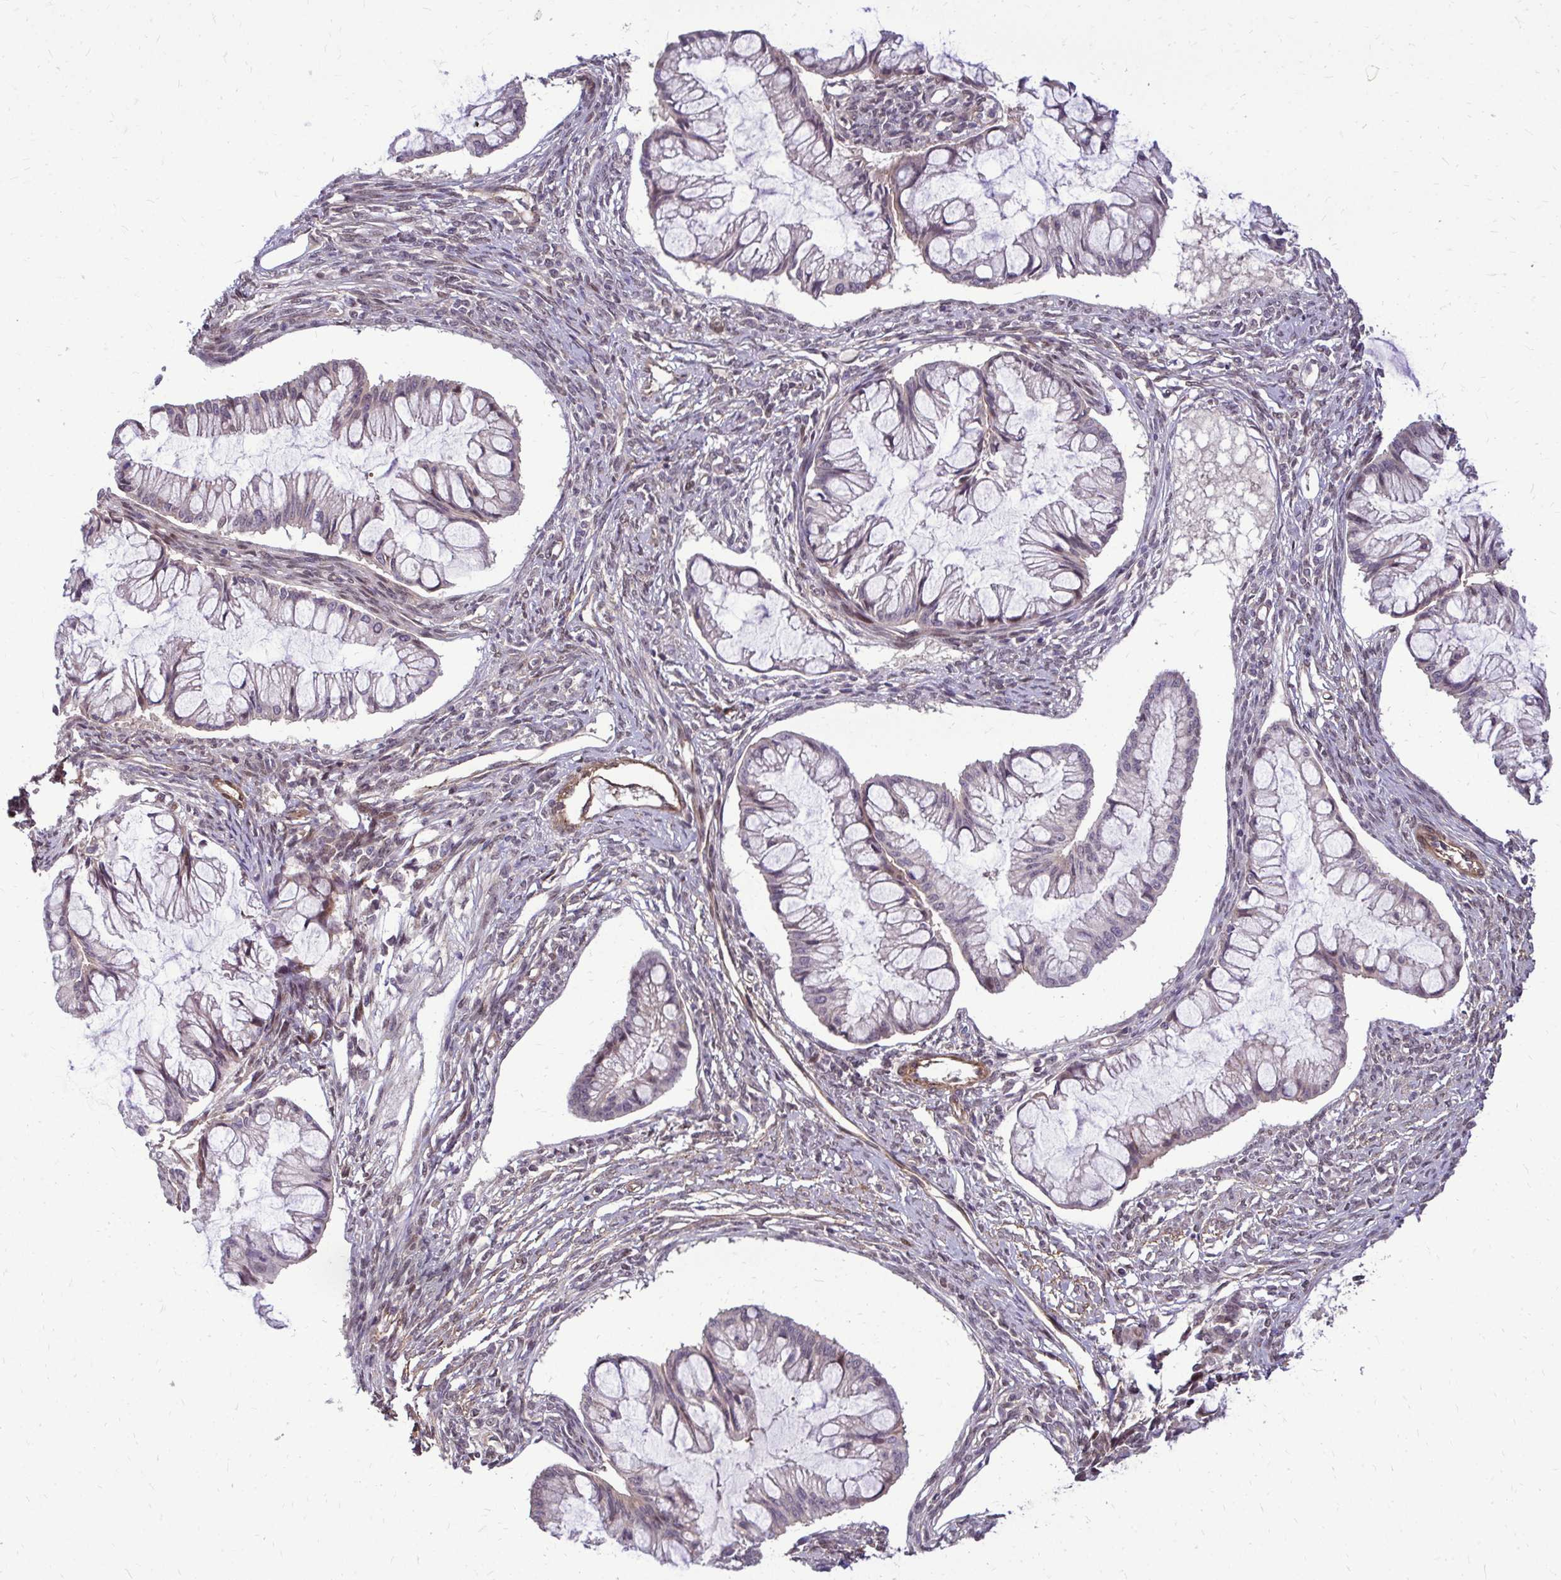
{"staining": {"intensity": "weak", "quantity": "<25%", "location": "nuclear"}, "tissue": "ovarian cancer", "cell_type": "Tumor cells", "image_type": "cancer", "snomed": [{"axis": "morphology", "description": "Cystadenocarcinoma, mucinous, NOS"}, {"axis": "topography", "description": "Ovary"}], "caption": "Immunohistochemical staining of ovarian cancer (mucinous cystadenocarcinoma) shows no significant expression in tumor cells.", "gene": "TRIP6", "patient": {"sex": "female", "age": 73}}